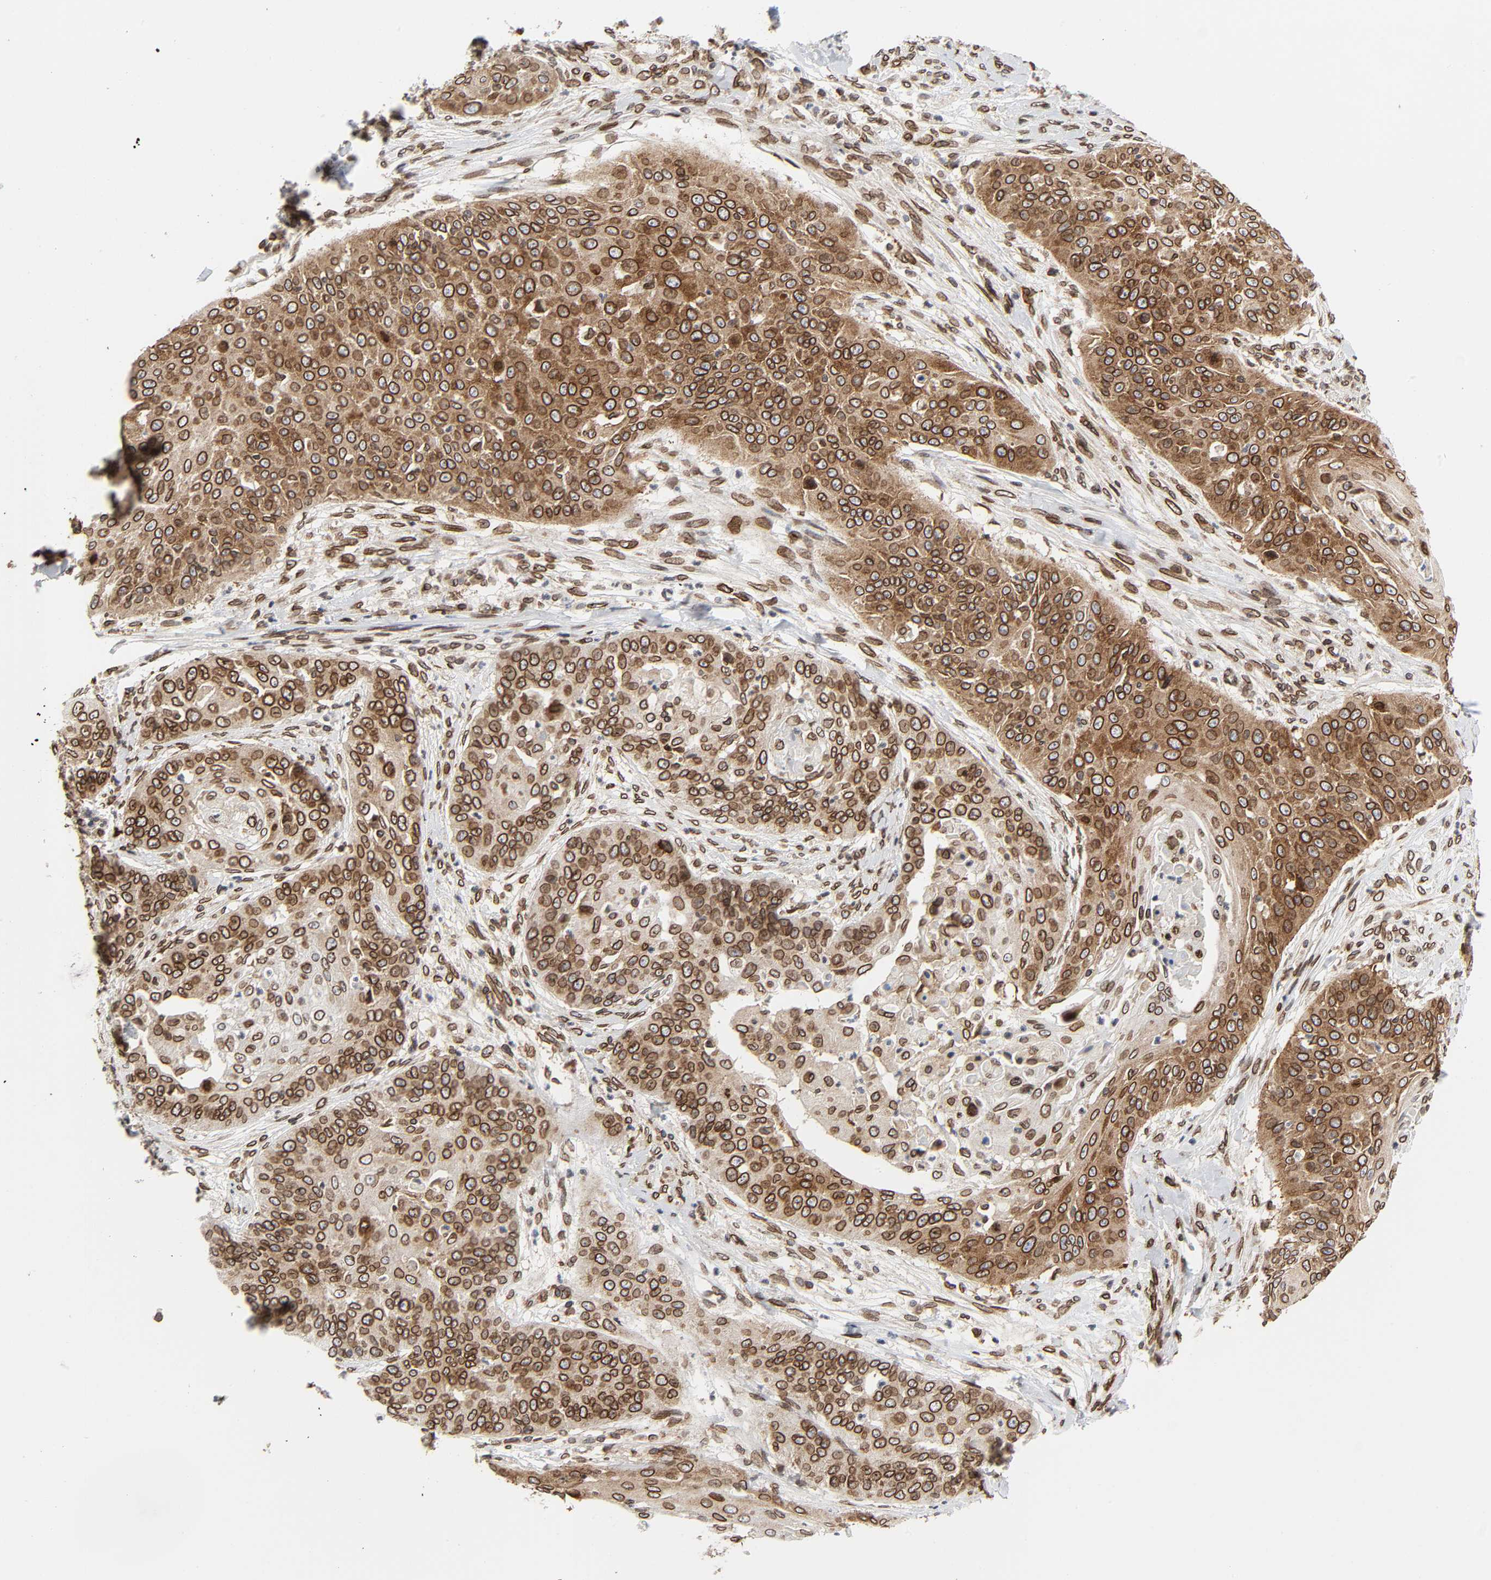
{"staining": {"intensity": "strong", "quantity": ">75%", "location": "cytoplasmic/membranous,nuclear"}, "tissue": "cervical cancer", "cell_type": "Tumor cells", "image_type": "cancer", "snomed": [{"axis": "morphology", "description": "Squamous cell carcinoma, NOS"}, {"axis": "topography", "description": "Cervix"}], "caption": "The immunohistochemical stain labels strong cytoplasmic/membranous and nuclear expression in tumor cells of cervical squamous cell carcinoma tissue.", "gene": "RANGAP1", "patient": {"sex": "female", "age": 64}}